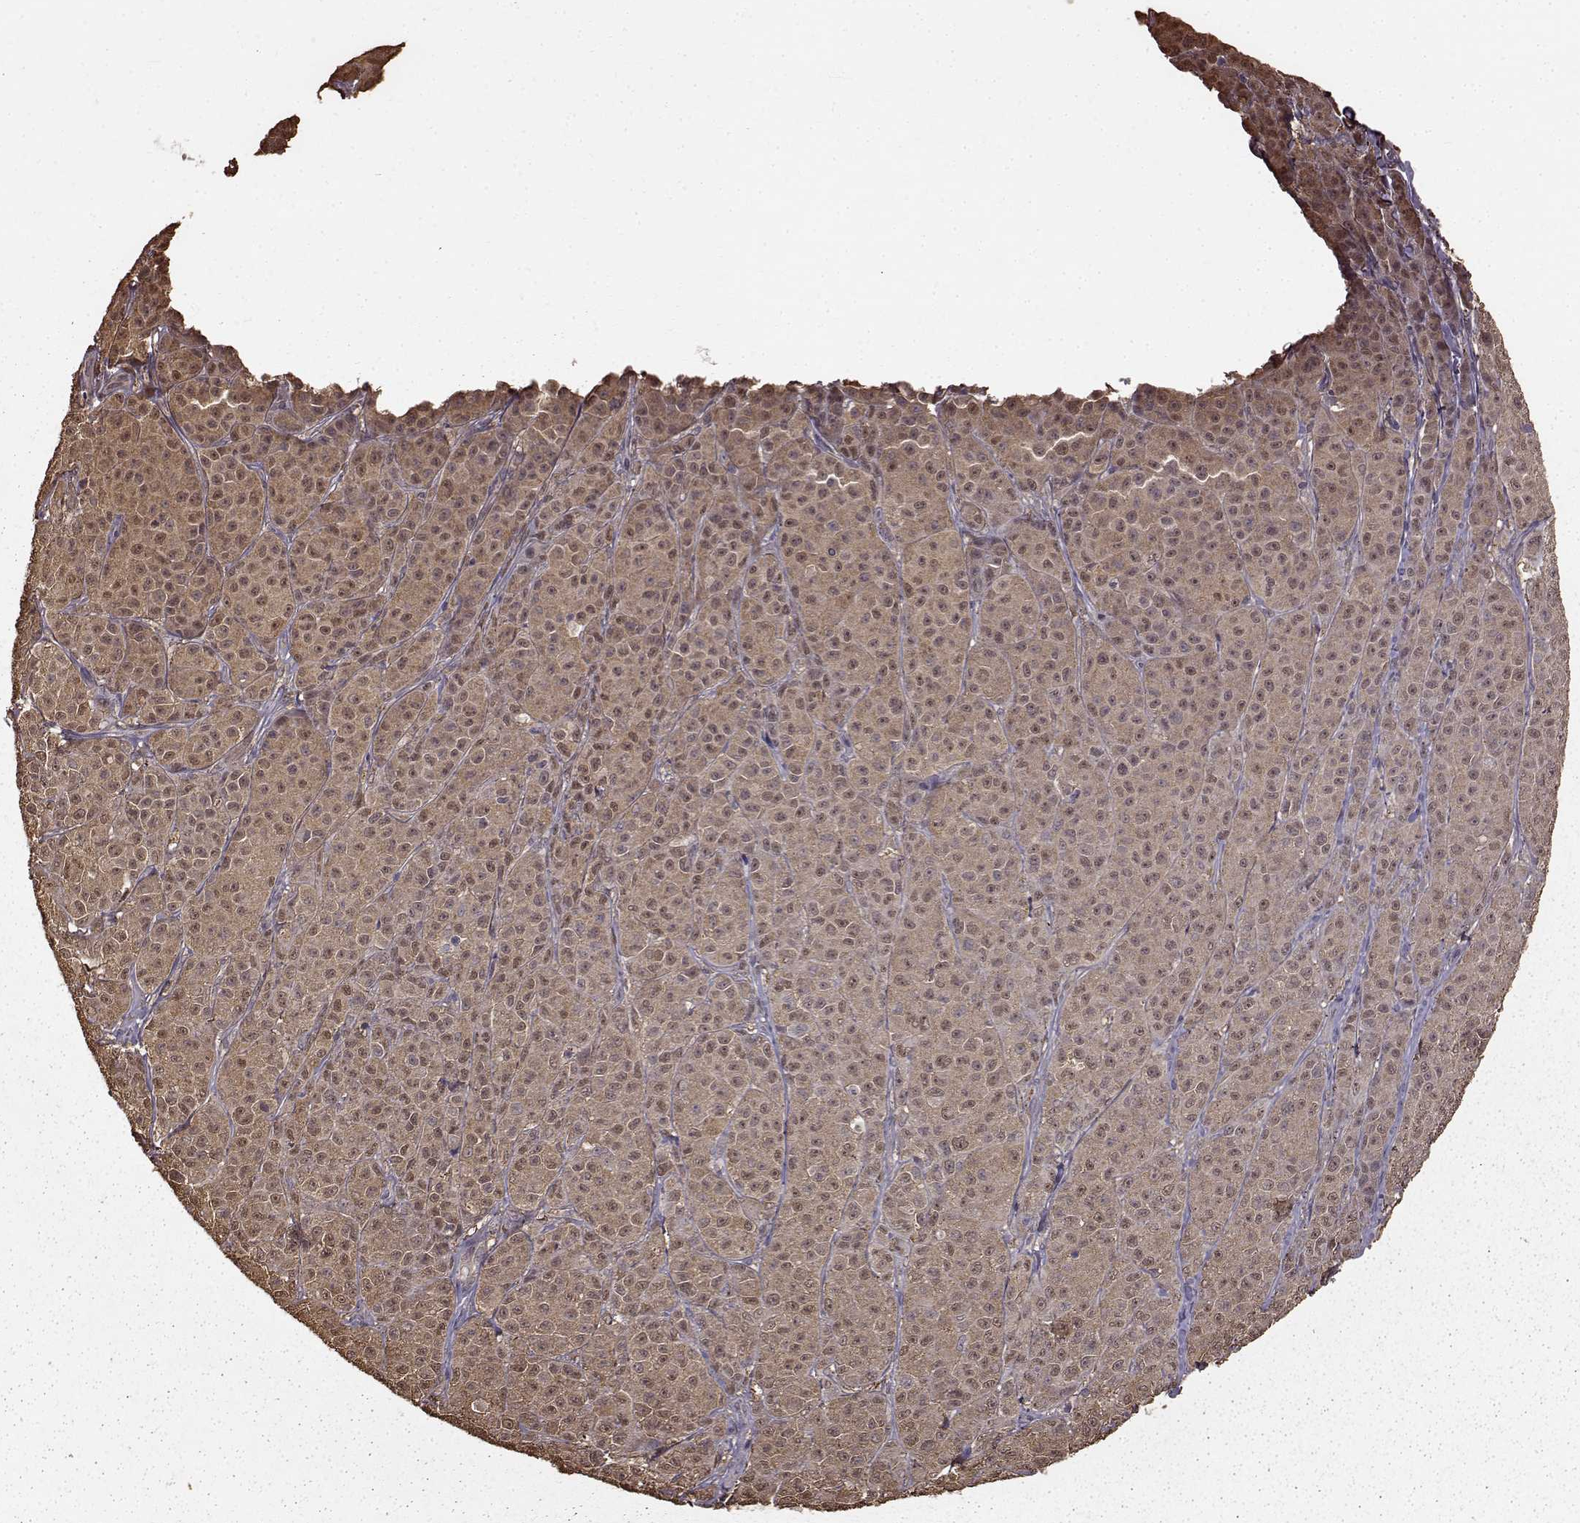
{"staining": {"intensity": "moderate", "quantity": ">75%", "location": "cytoplasmic/membranous"}, "tissue": "melanoma", "cell_type": "Tumor cells", "image_type": "cancer", "snomed": [{"axis": "morphology", "description": "Malignant melanoma, NOS"}, {"axis": "topography", "description": "Skin"}], "caption": "This is a photomicrograph of IHC staining of malignant melanoma, which shows moderate expression in the cytoplasmic/membranous of tumor cells.", "gene": "NME1-NME2", "patient": {"sex": "male", "age": 89}}